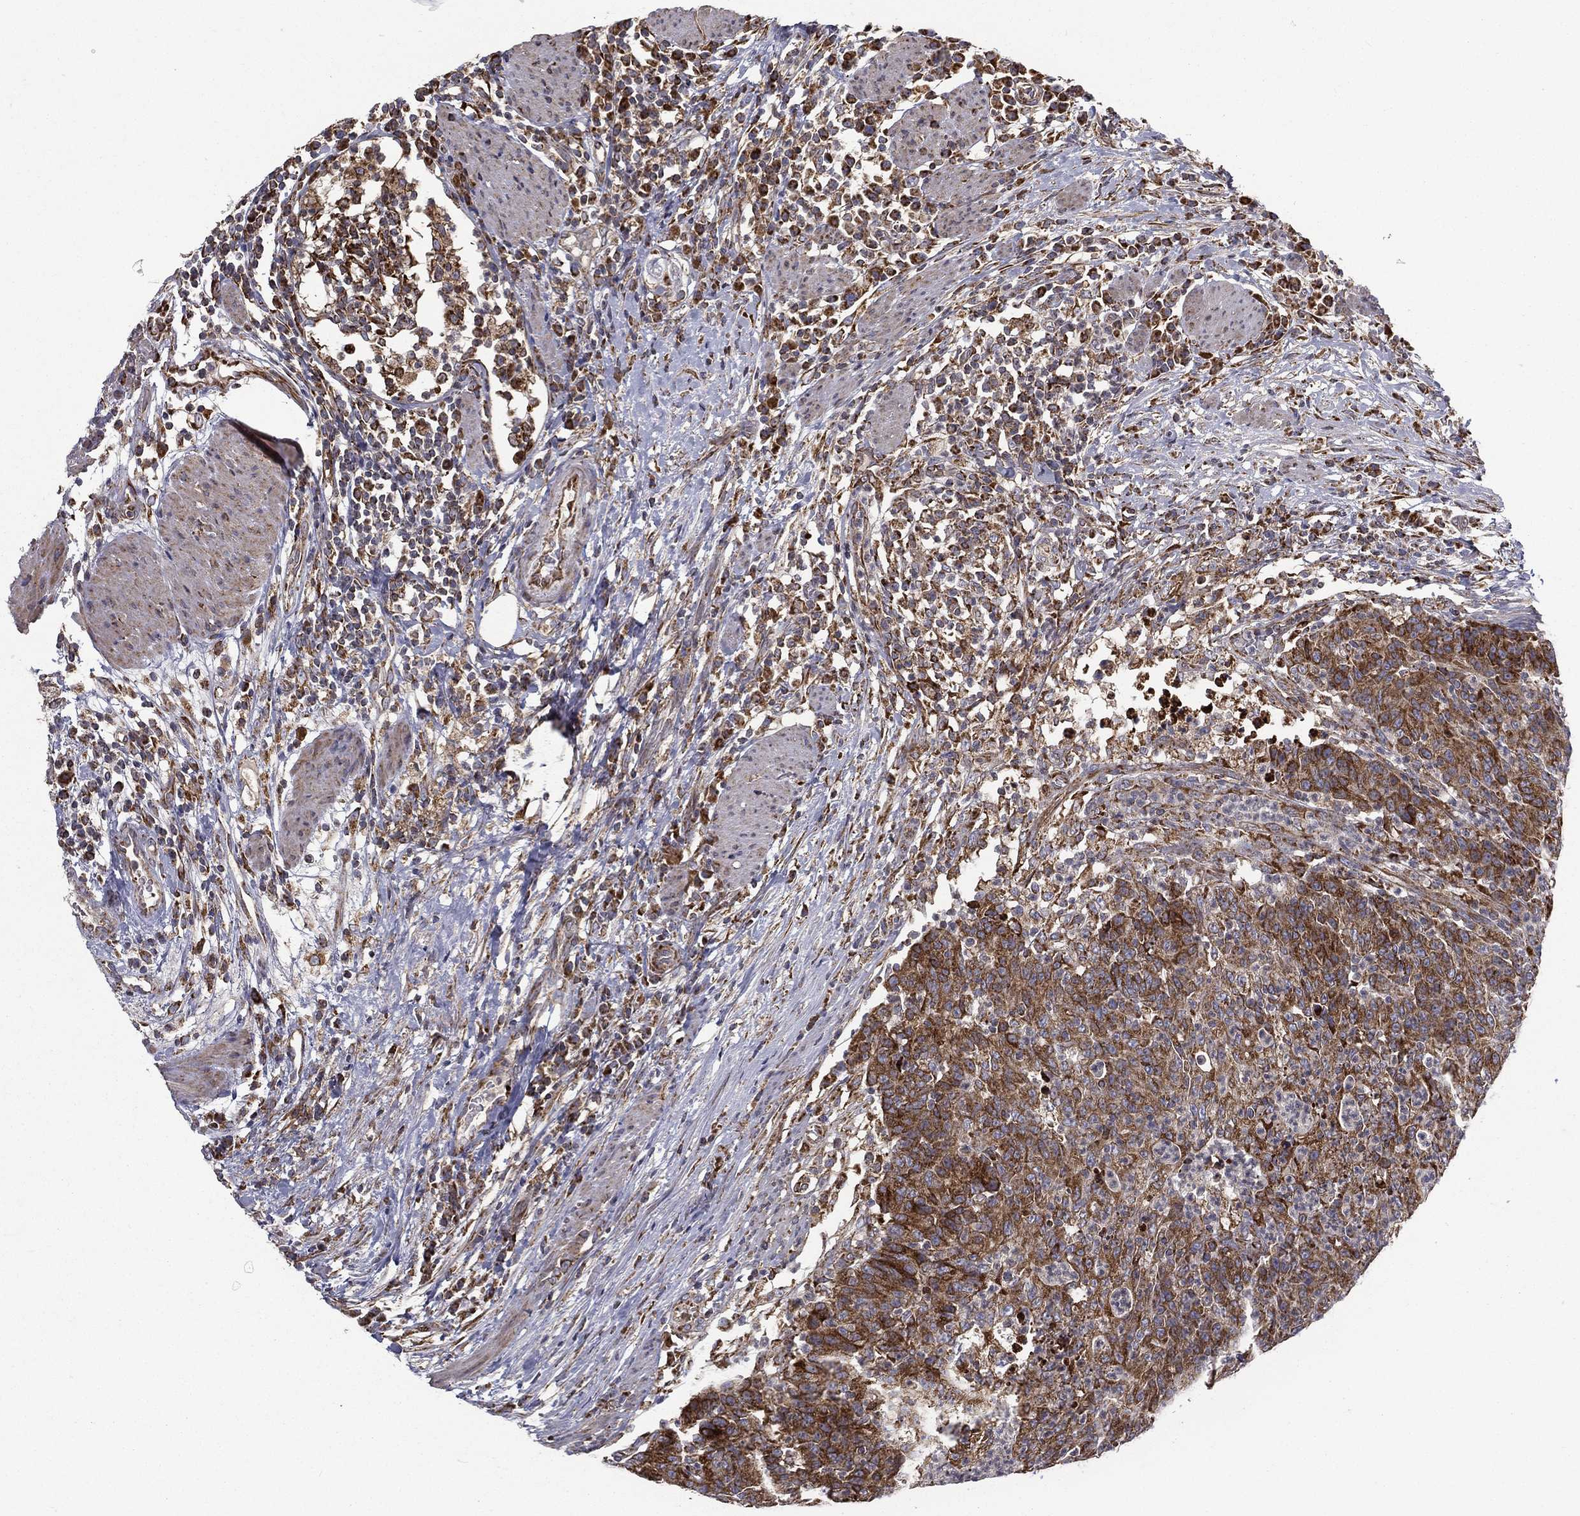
{"staining": {"intensity": "strong", "quantity": "25%-75%", "location": "cytoplasmic/membranous"}, "tissue": "colorectal cancer", "cell_type": "Tumor cells", "image_type": "cancer", "snomed": [{"axis": "morphology", "description": "Adenocarcinoma, NOS"}, {"axis": "topography", "description": "Colon"}], "caption": "Colorectal cancer was stained to show a protein in brown. There is high levels of strong cytoplasmic/membranous positivity in about 25%-75% of tumor cells. Nuclei are stained in blue.", "gene": "MT-CYB", "patient": {"sex": "male", "age": 70}}